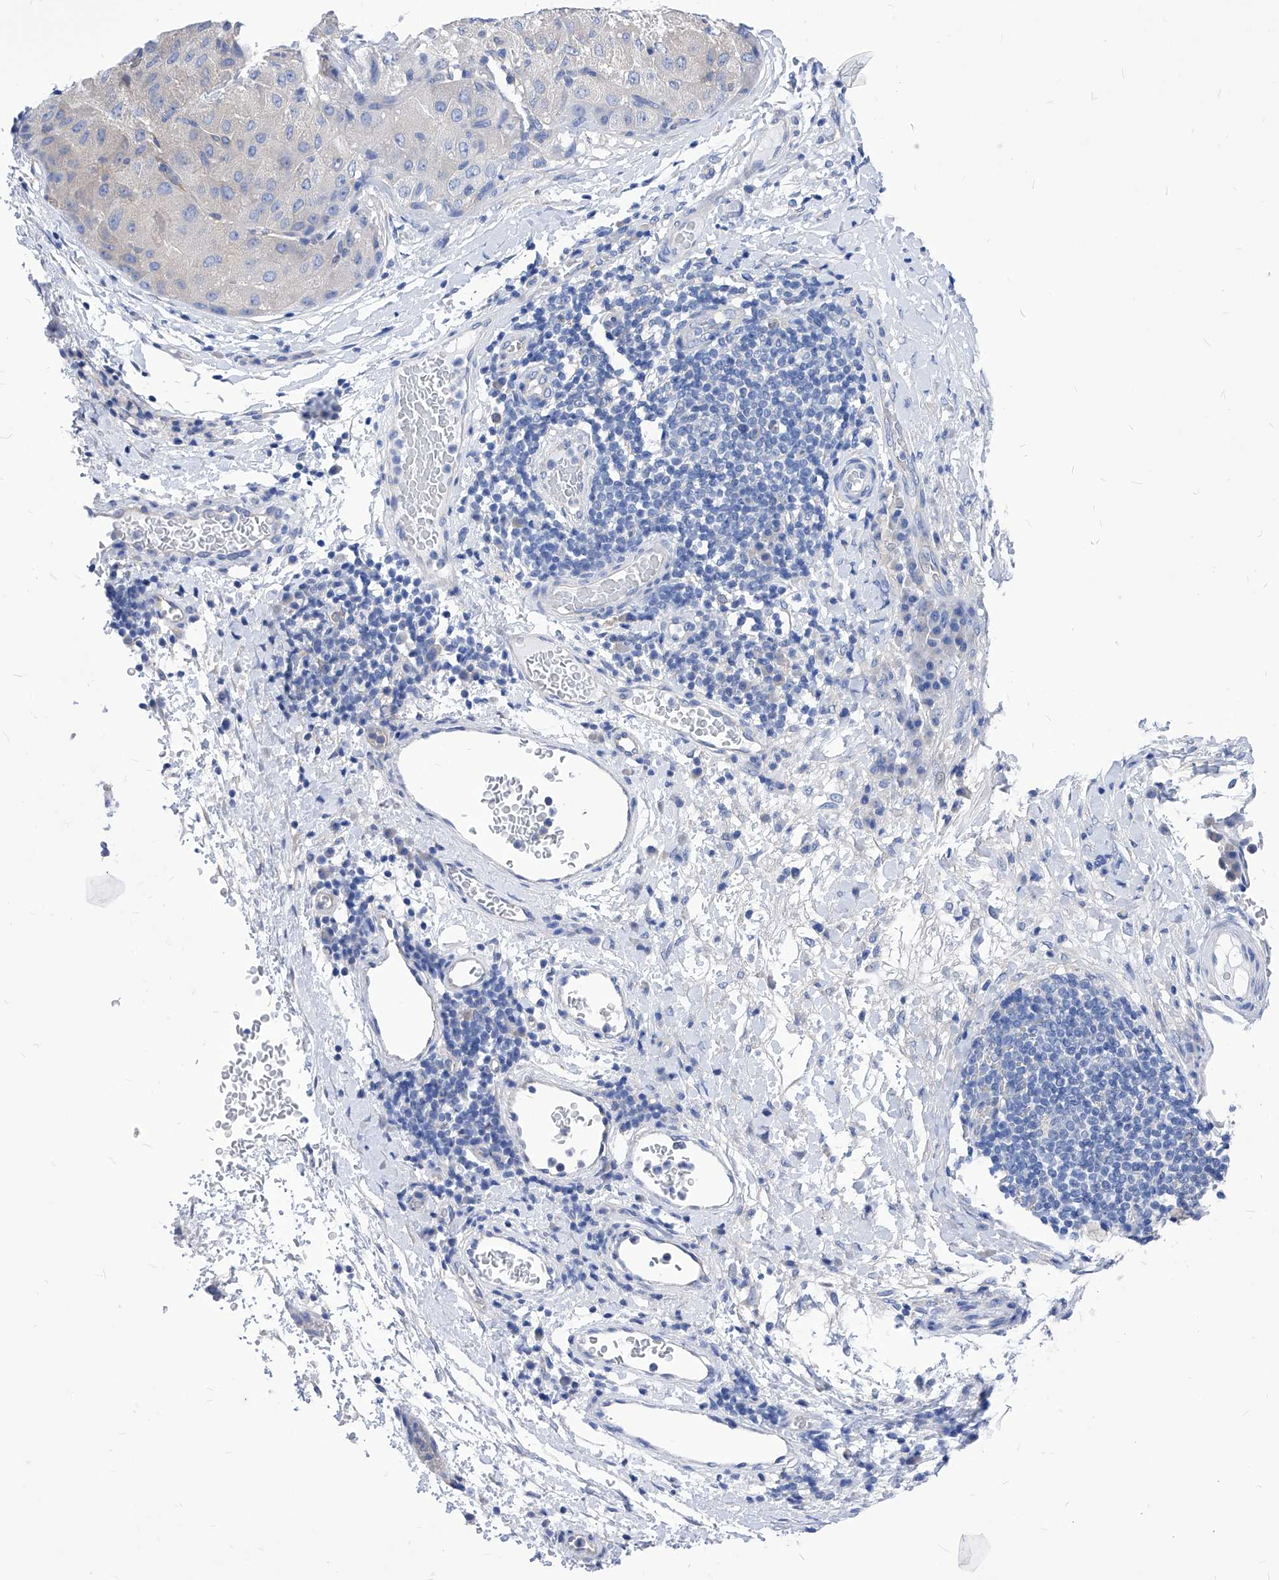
{"staining": {"intensity": "negative", "quantity": "none", "location": "none"}, "tissue": "liver cancer", "cell_type": "Tumor cells", "image_type": "cancer", "snomed": [{"axis": "morphology", "description": "Carcinoma, Hepatocellular, NOS"}, {"axis": "topography", "description": "Liver"}], "caption": "Liver hepatocellular carcinoma stained for a protein using immunohistochemistry demonstrates no expression tumor cells.", "gene": "XPNPEP1", "patient": {"sex": "male", "age": 80}}